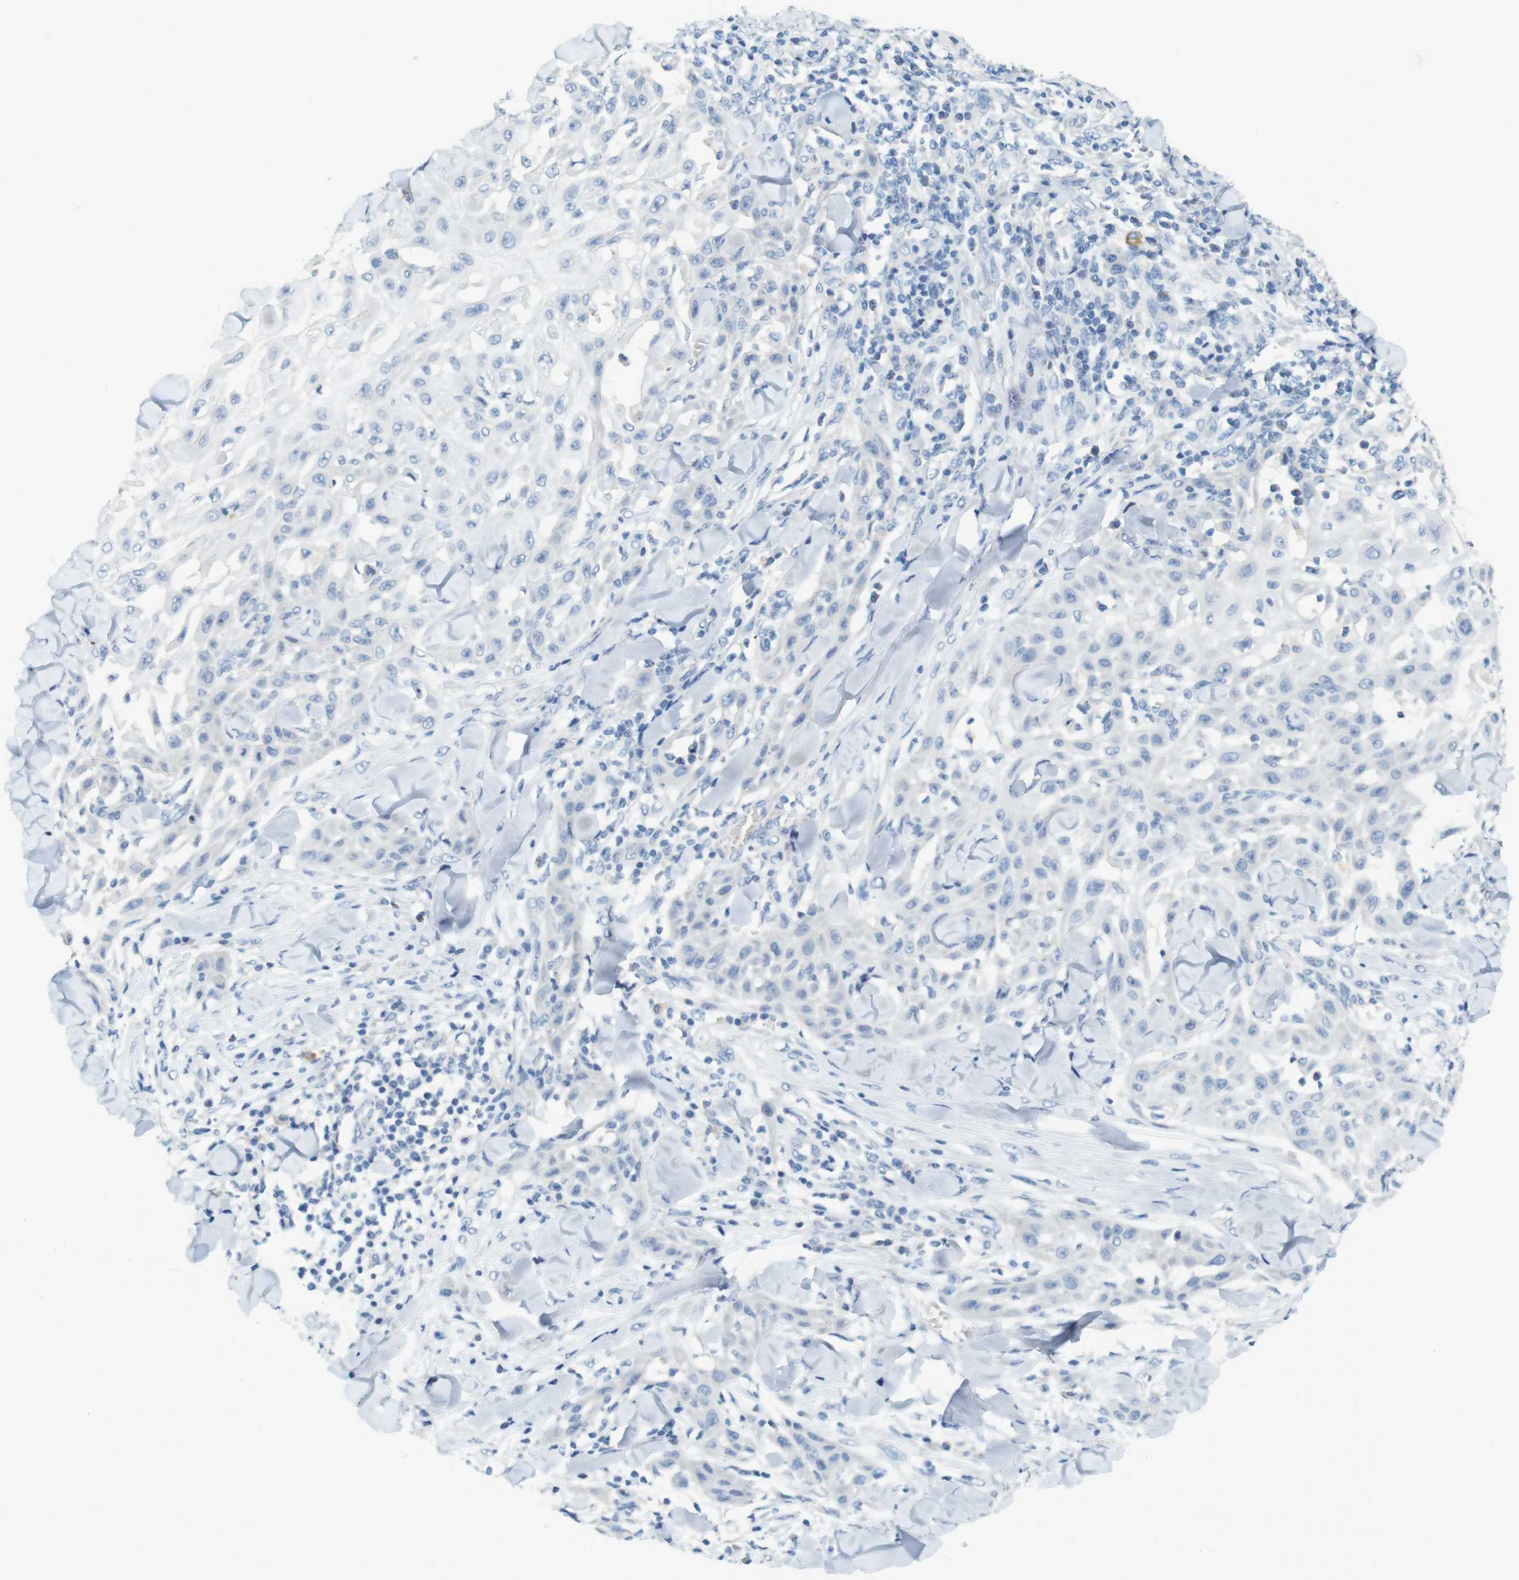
{"staining": {"intensity": "negative", "quantity": "none", "location": "none"}, "tissue": "skin cancer", "cell_type": "Tumor cells", "image_type": "cancer", "snomed": [{"axis": "morphology", "description": "Squamous cell carcinoma, NOS"}, {"axis": "topography", "description": "Skin"}], "caption": "Immunohistochemistry (IHC) photomicrograph of neoplastic tissue: squamous cell carcinoma (skin) stained with DAB reveals no significant protein staining in tumor cells. (DAB immunohistochemistry visualized using brightfield microscopy, high magnification).", "gene": "LRRK2", "patient": {"sex": "male", "age": 24}}